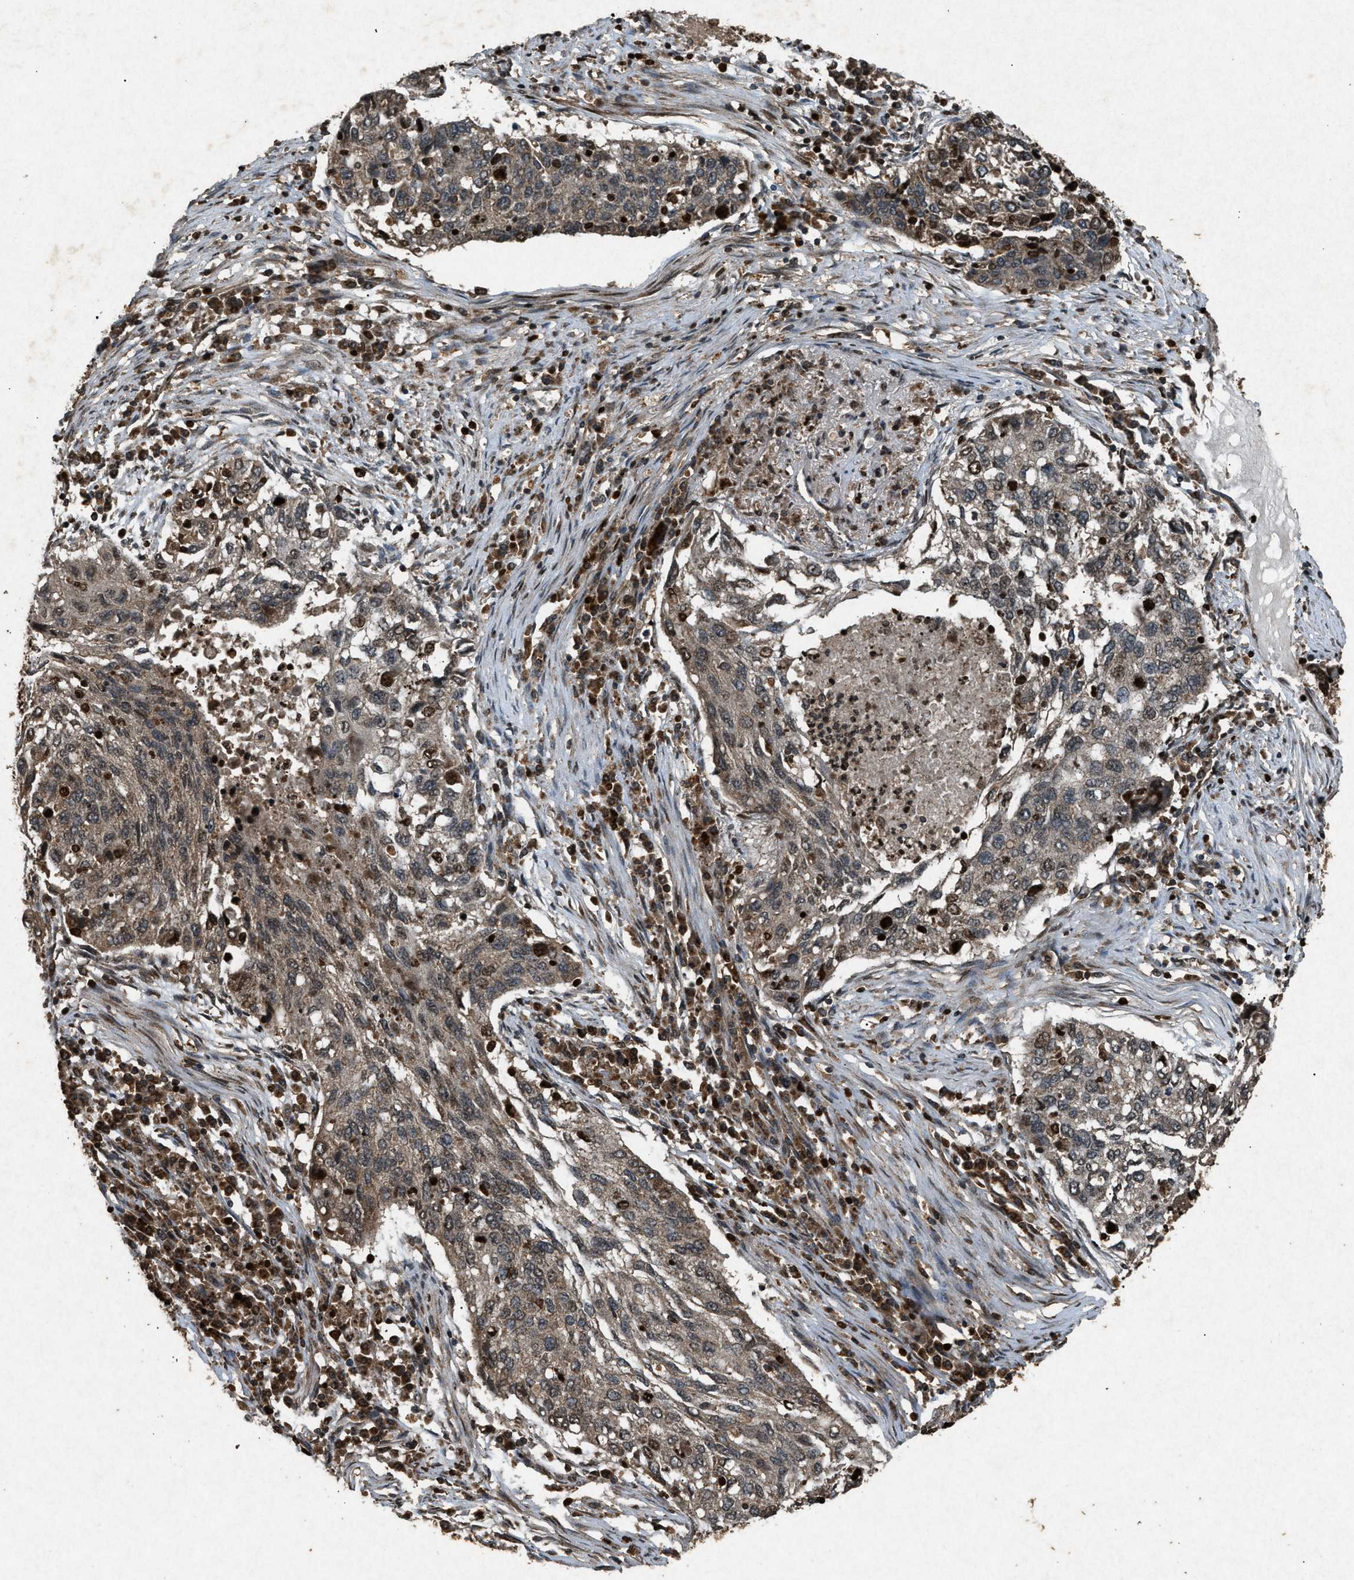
{"staining": {"intensity": "moderate", "quantity": ">75%", "location": "cytoplasmic/membranous,nuclear"}, "tissue": "lung cancer", "cell_type": "Tumor cells", "image_type": "cancer", "snomed": [{"axis": "morphology", "description": "Squamous cell carcinoma, NOS"}, {"axis": "topography", "description": "Lung"}], "caption": "The image exhibits a brown stain indicating the presence of a protein in the cytoplasmic/membranous and nuclear of tumor cells in lung cancer (squamous cell carcinoma).", "gene": "OAS1", "patient": {"sex": "female", "age": 63}}